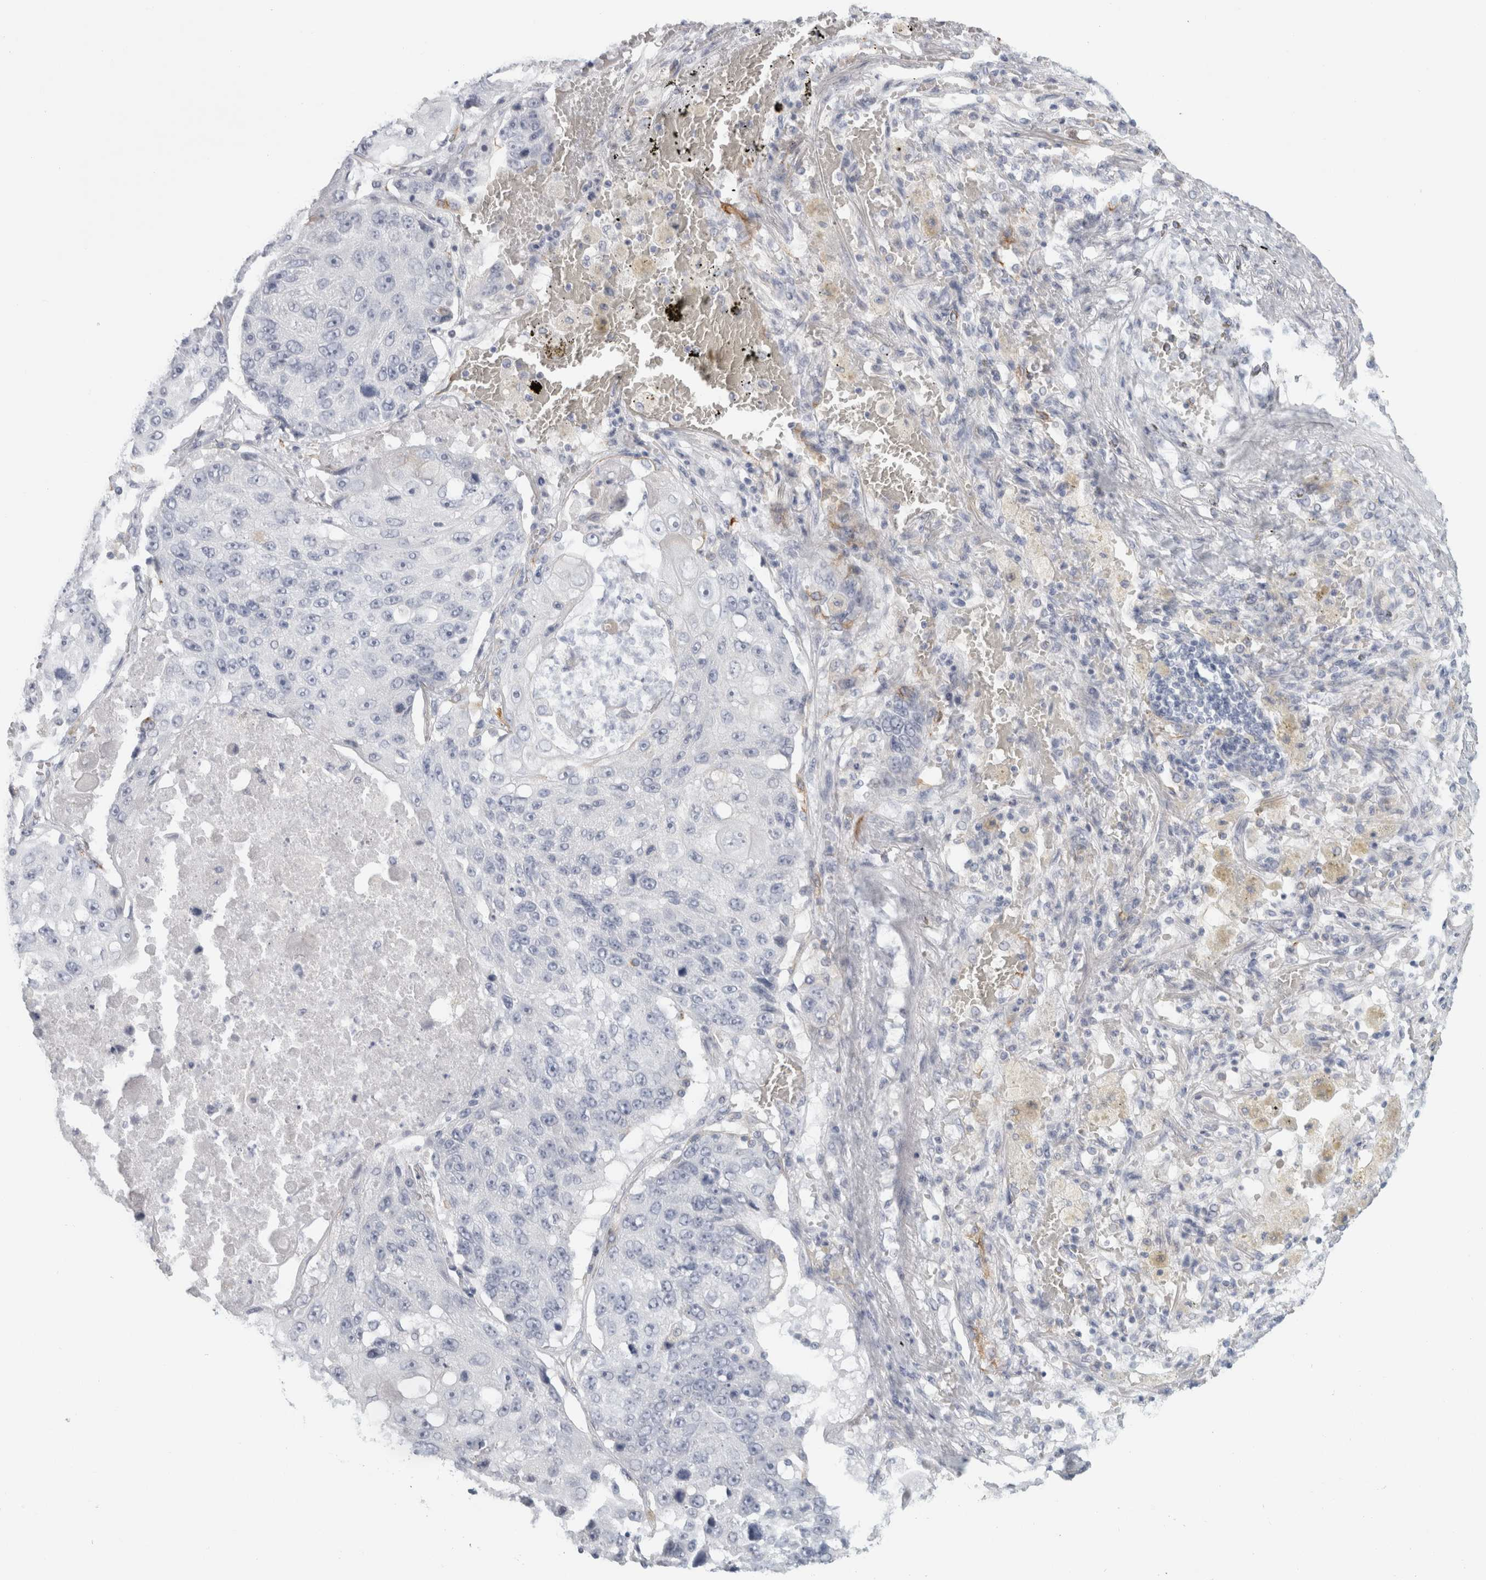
{"staining": {"intensity": "negative", "quantity": "none", "location": "none"}, "tissue": "lung cancer", "cell_type": "Tumor cells", "image_type": "cancer", "snomed": [{"axis": "morphology", "description": "Squamous cell carcinoma, NOS"}, {"axis": "topography", "description": "Lung"}], "caption": "IHC micrograph of human squamous cell carcinoma (lung) stained for a protein (brown), which exhibits no positivity in tumor cells.", "gene": "SLC28A3", "patient": {"sex": "male", "age": 61}}